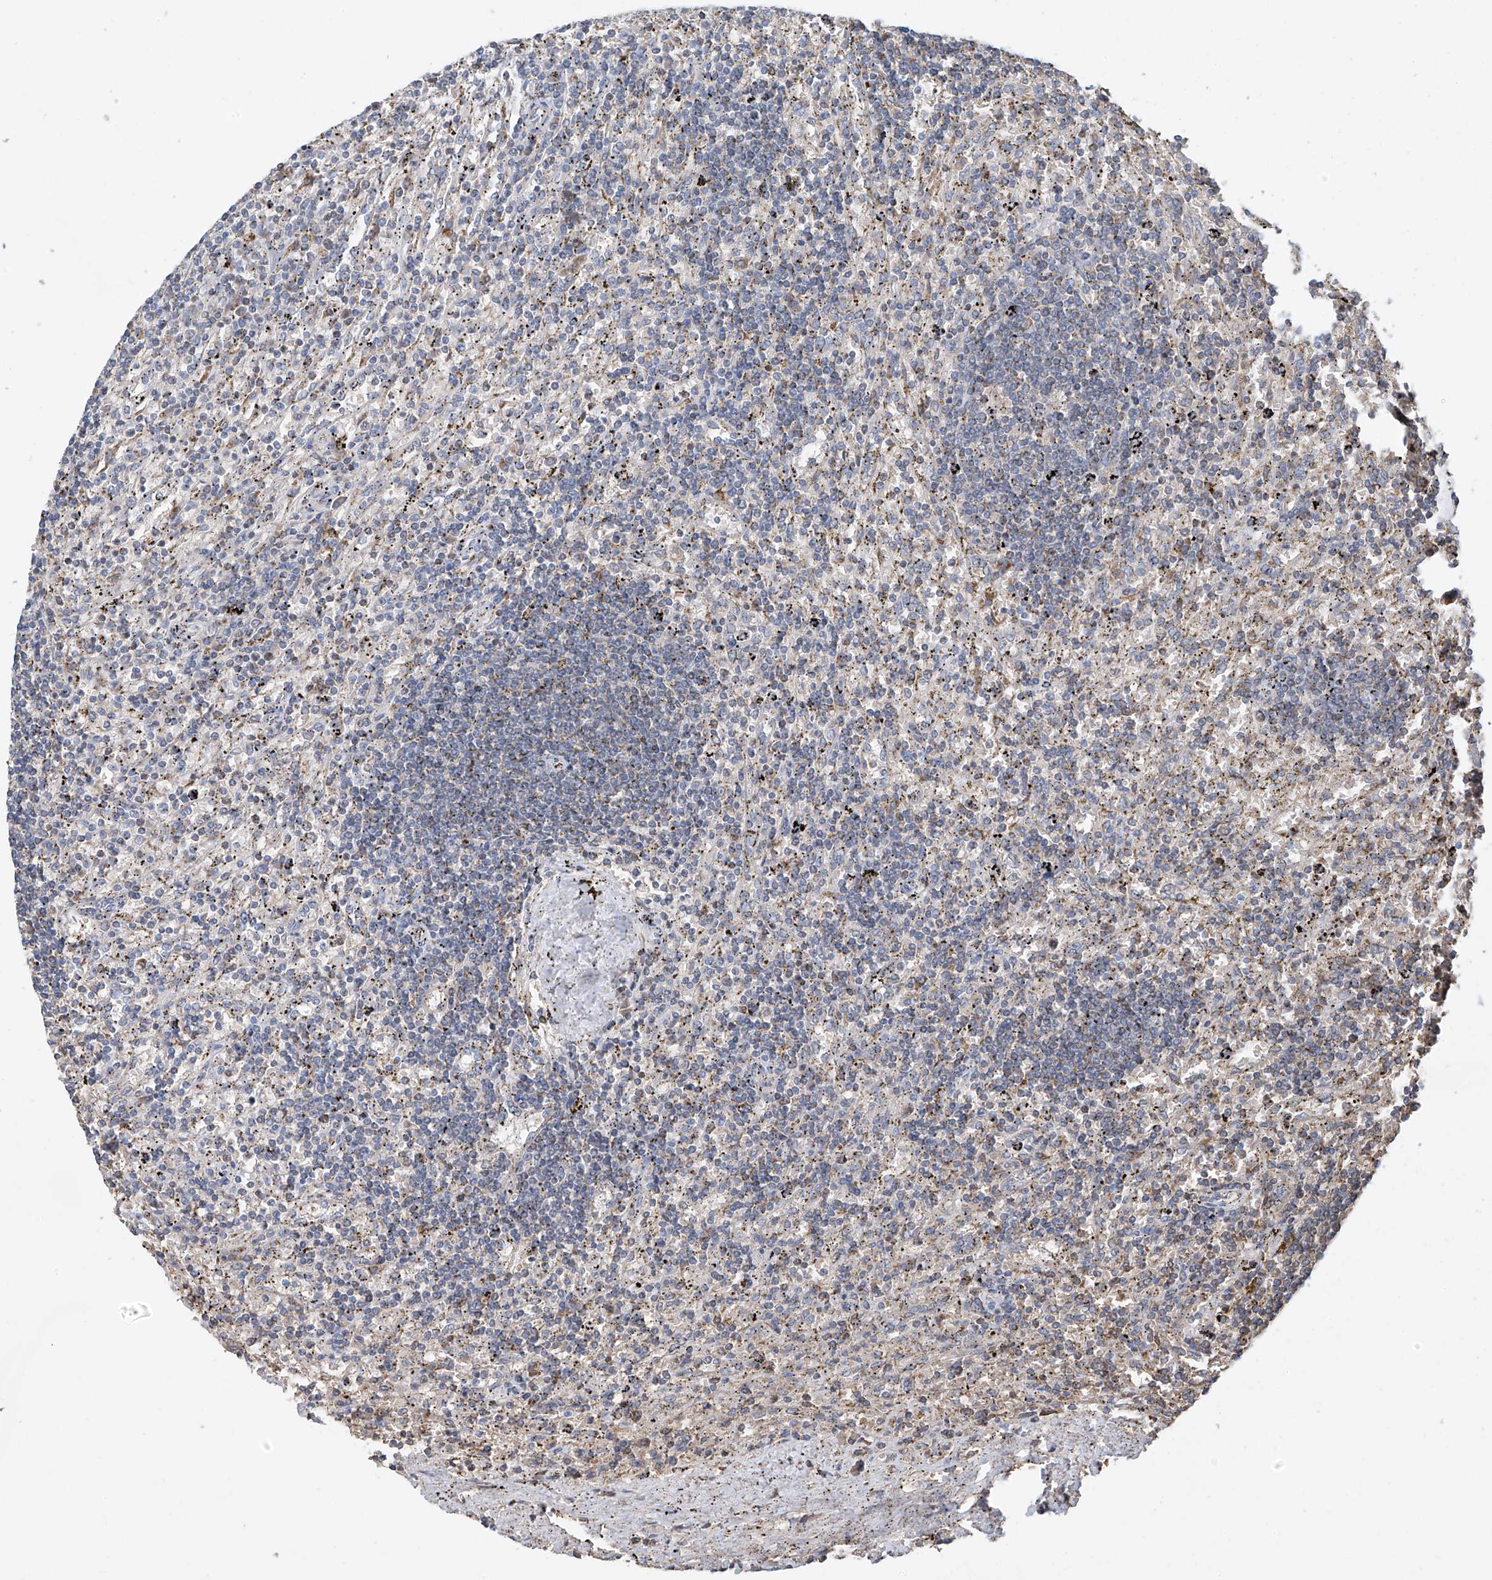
{"staining": {"intensity": "negative", "quantity": "none", "location": "none"}, "tissue": "lymphoma", "cell_type": "Tumor cells", "image_type": "cancer", "snomed": [{"axis": "morphology", "description": "Malignant lymphoma, non-Hodgkin's type, Low grade"}, {"axis": "topography", "description": "Spleen"}], "caption": "There is no significant staining in tumor cells of lymphoma. Brightfield microscopy of immunohistochemistry (IHC) stained with DAB (3,3'-diaminobenzidine) (brown) and hematoxylin (blue), captured at high magnification.", "gene": "EOMES", "patient": {"sex": "male", "age": 76}}